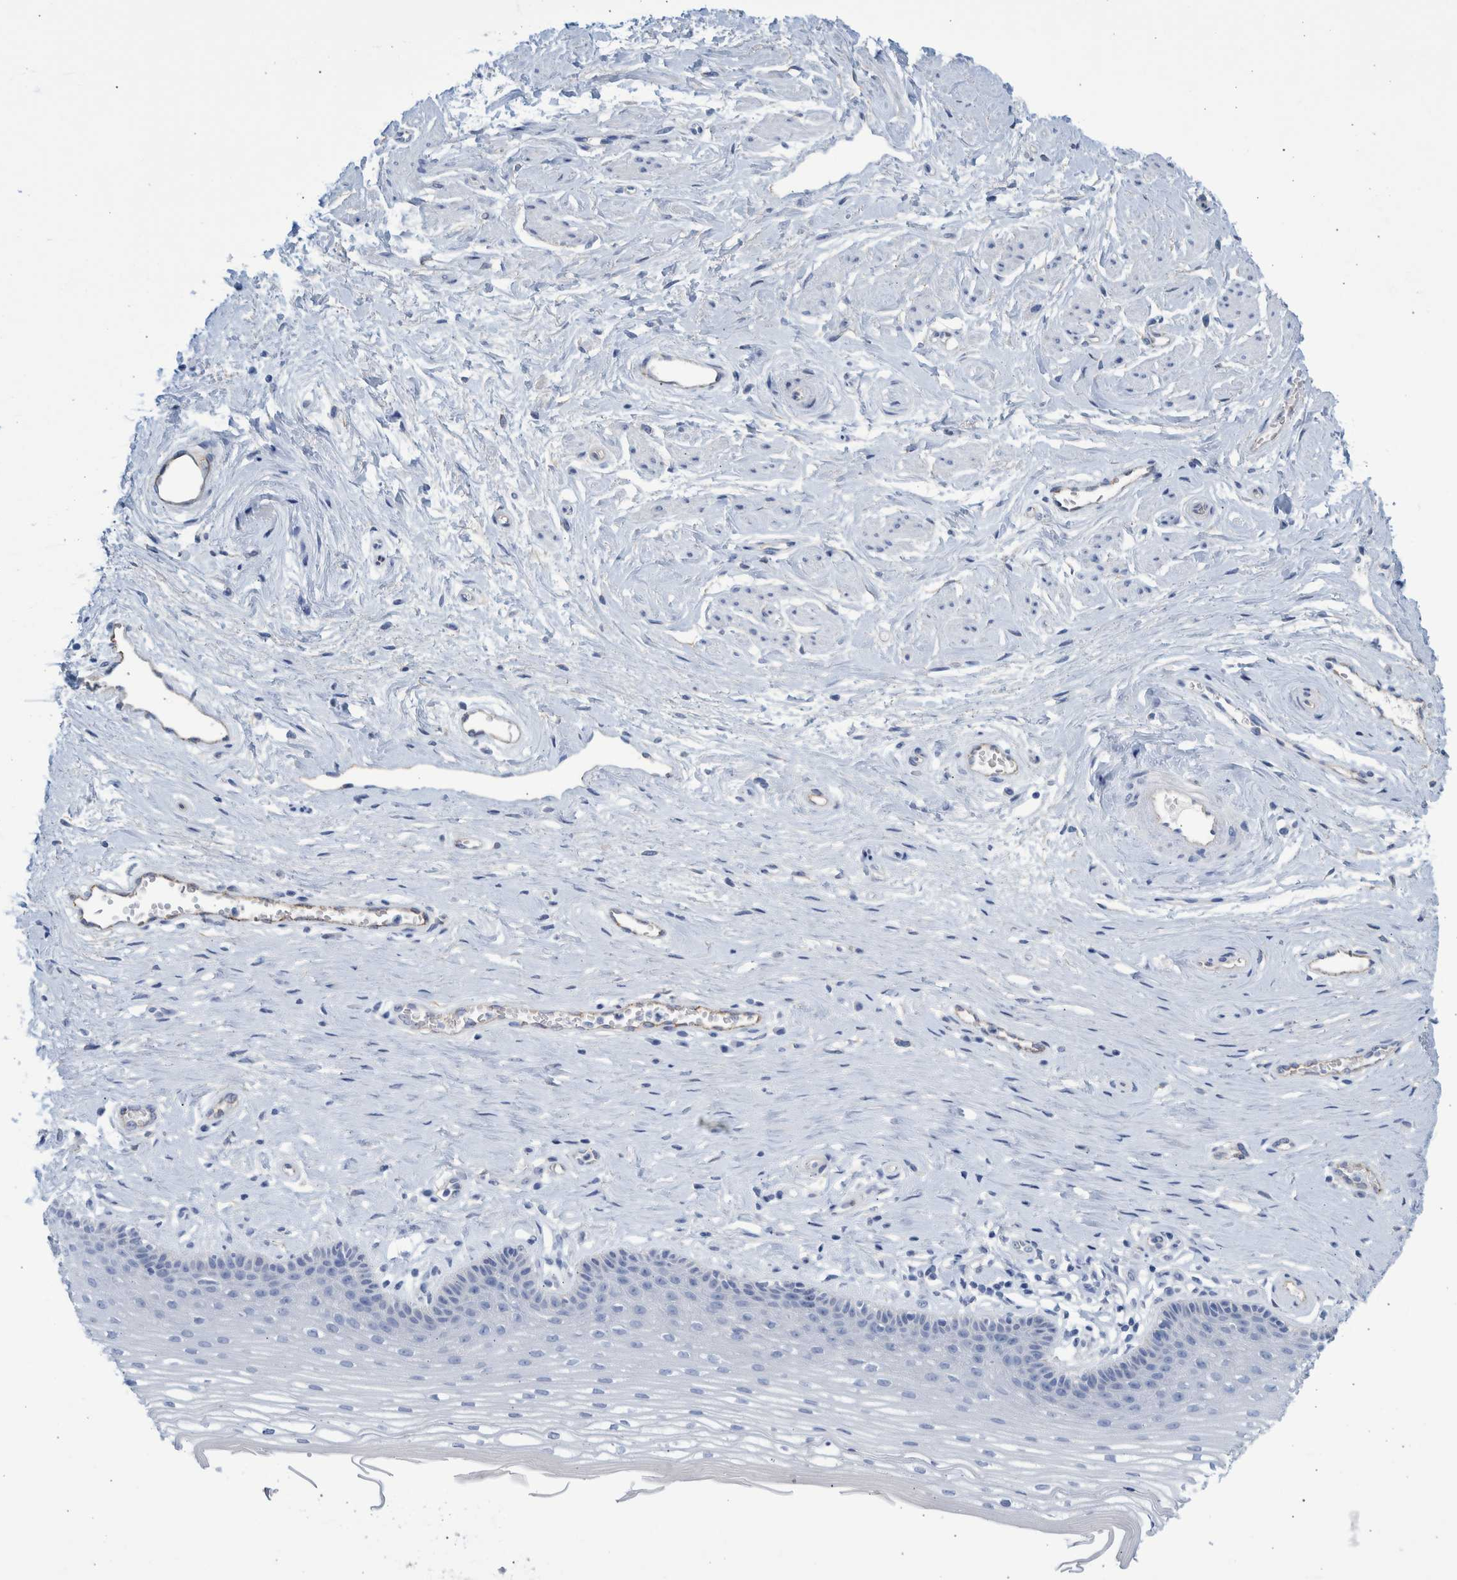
{"staining": {"intensity": "negative", "quantity": "none", "location": "none"}, "tissue": "vagina", "cell_type": "Squamous epithelial cells", "image_type": "normal", "snomed": [{"axis": "morphology", "description": "Normal tissue, NOS"}, {"axis": "topography", "description": "Vagina"}], "caption": "This histopathology image is of unremarkable vagina stained with IHC to label a protein in brown with the nuclei are counter-stained blue. There is no staining in squamous epithelial cells. (DAB (3,3'-diaminobenzidine) immunohistochemistry with hematoxylin counter stain).", "gene": "SLC34A3", "patient": {"sex": "female", "age": 46}}